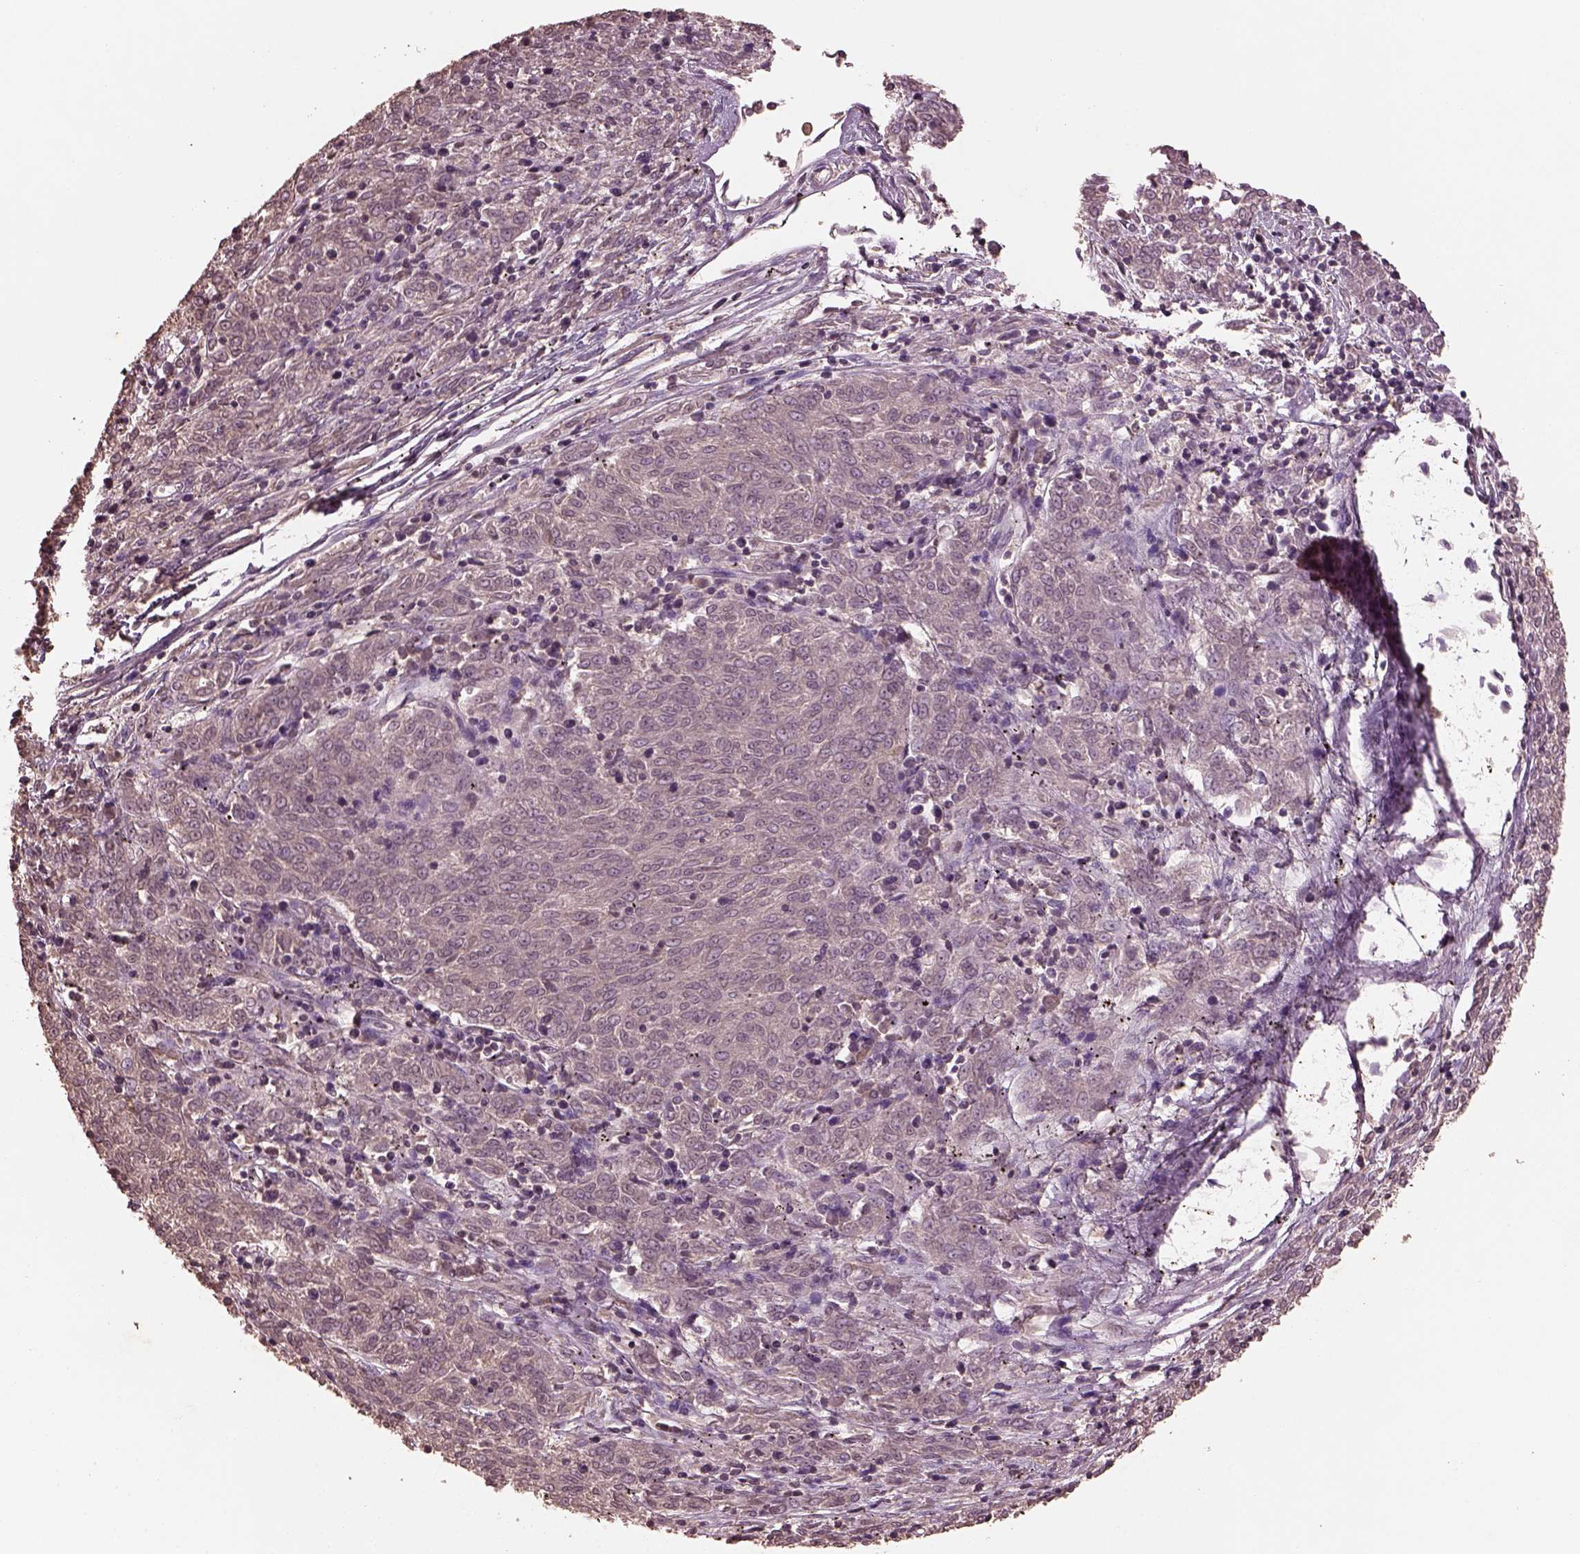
{"staining": {"intensity": "negative", "quantity": "none", "location": "none"}, "tissue": "melanoma", "cell_type": "Tumor cells", "image_type": "cancer", "snomed": [{"axis": "morphology", "description": "Malignant melanoma, NOS"}, {"axis": "topography", "description": "Skin"}], "caption": "Protein analysis of malignant melanoma shows no significant expression in tumor cells. The staining was performed using DAB to visualize the protein expression in brown, while the nuclei were stained in blue with hematoxylin (Magnification: 20x).", "gene": "CPT1C", "patient": {"sex": "female", "age": 72}}